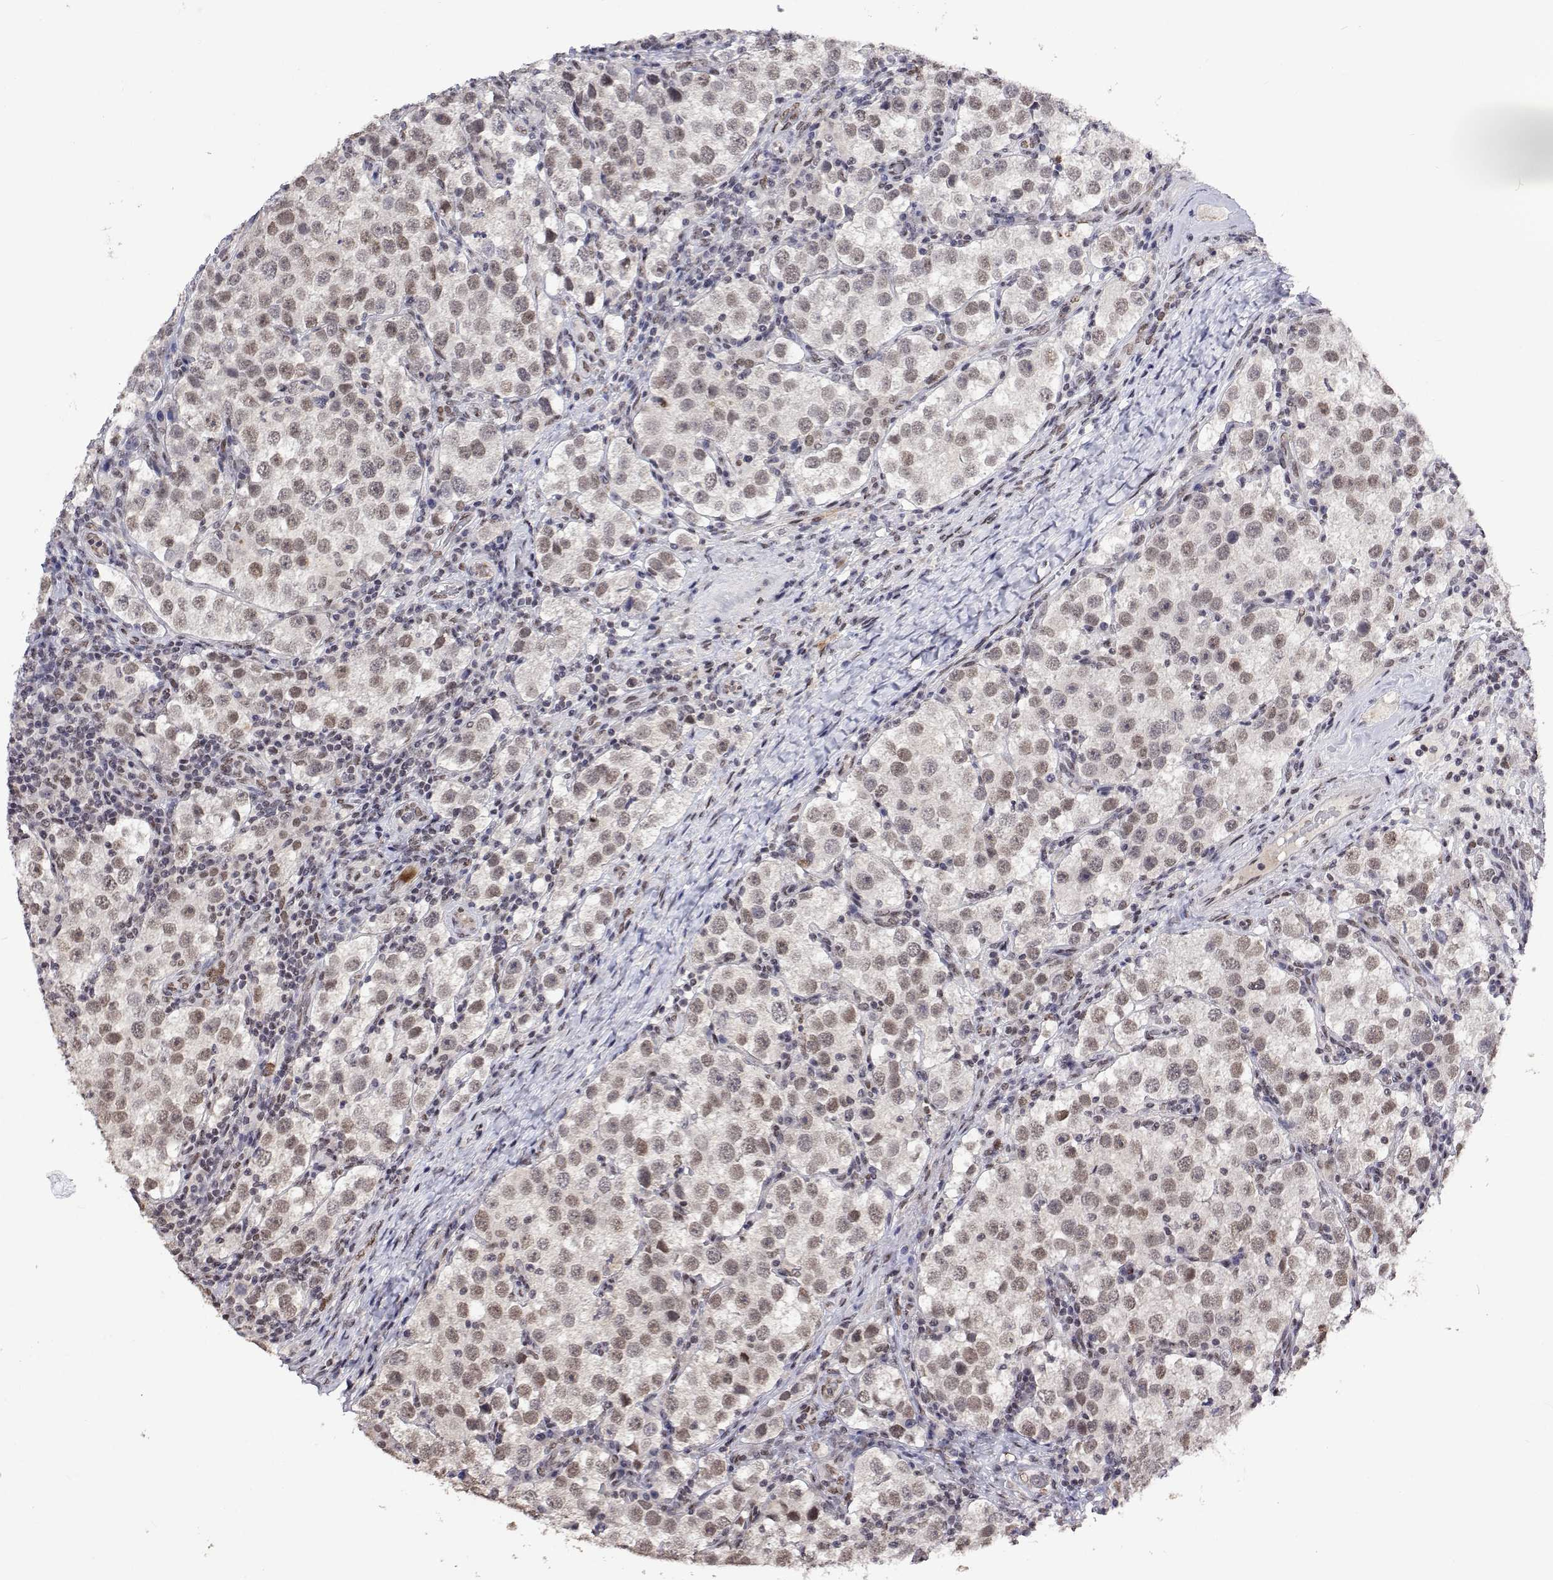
{"staining": {"intensity": "weak", "quantity": ">75%", "location": "nuclear"}, "tissue": "testis cancer", "cell_type": "Tumor cells", "image_type": "cancer", "snomed": [{"axis": "morphology", "description": "Seminoma, NOS"}, {"axis": "topography", "description": "Testis"}], "caption": "Brown immunohistochemical staining in testis cancer demonstrates weak nuclear staining in about >75% of tumor cells. (DAB IHC, brown staining for protein, blue staining for nuclei).", "gene": "HNRNPA0", "patient": {"sex": "male", "age": 37}}